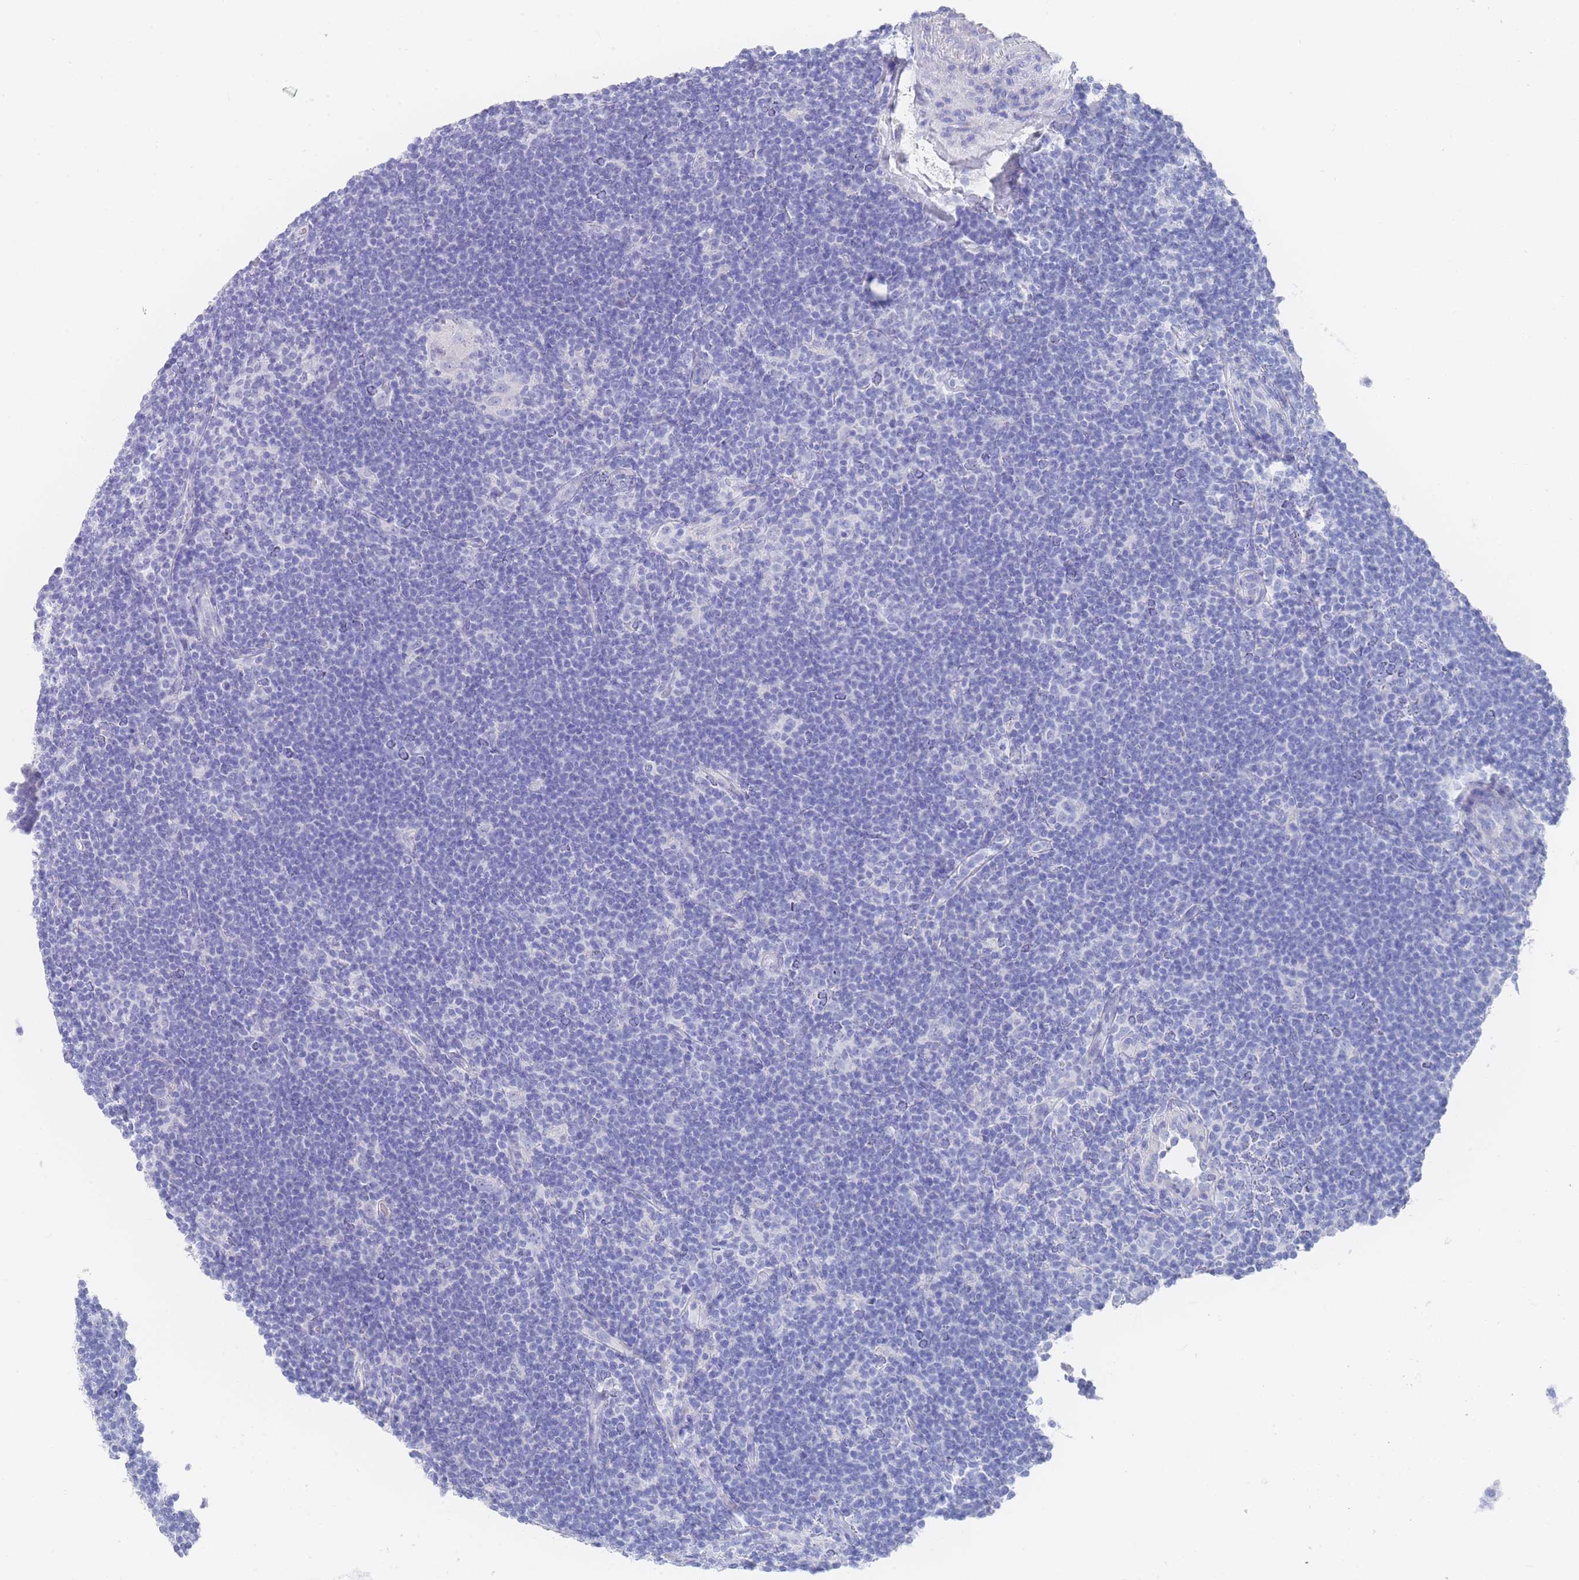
{"staining": {"intensity": "negative", "quantity": "none", "location": "none"}, "tissue": "lymphoma", "cell_type": "Tumor cells", "image_type": "cancer", "snomed": [{"axis": "morphology", "description": "Hodgkin's disease, NOS"}, {"axis": "topography", "description": "Lymph node"}], "caption": "Immunohistochemistry (IHC) image of human Hodgkin's disease stained for a protein (brown), which displays no staining in tumor cells.", "gene": "LRRC37A", "patient": {"sex": "female", "age": 57}}